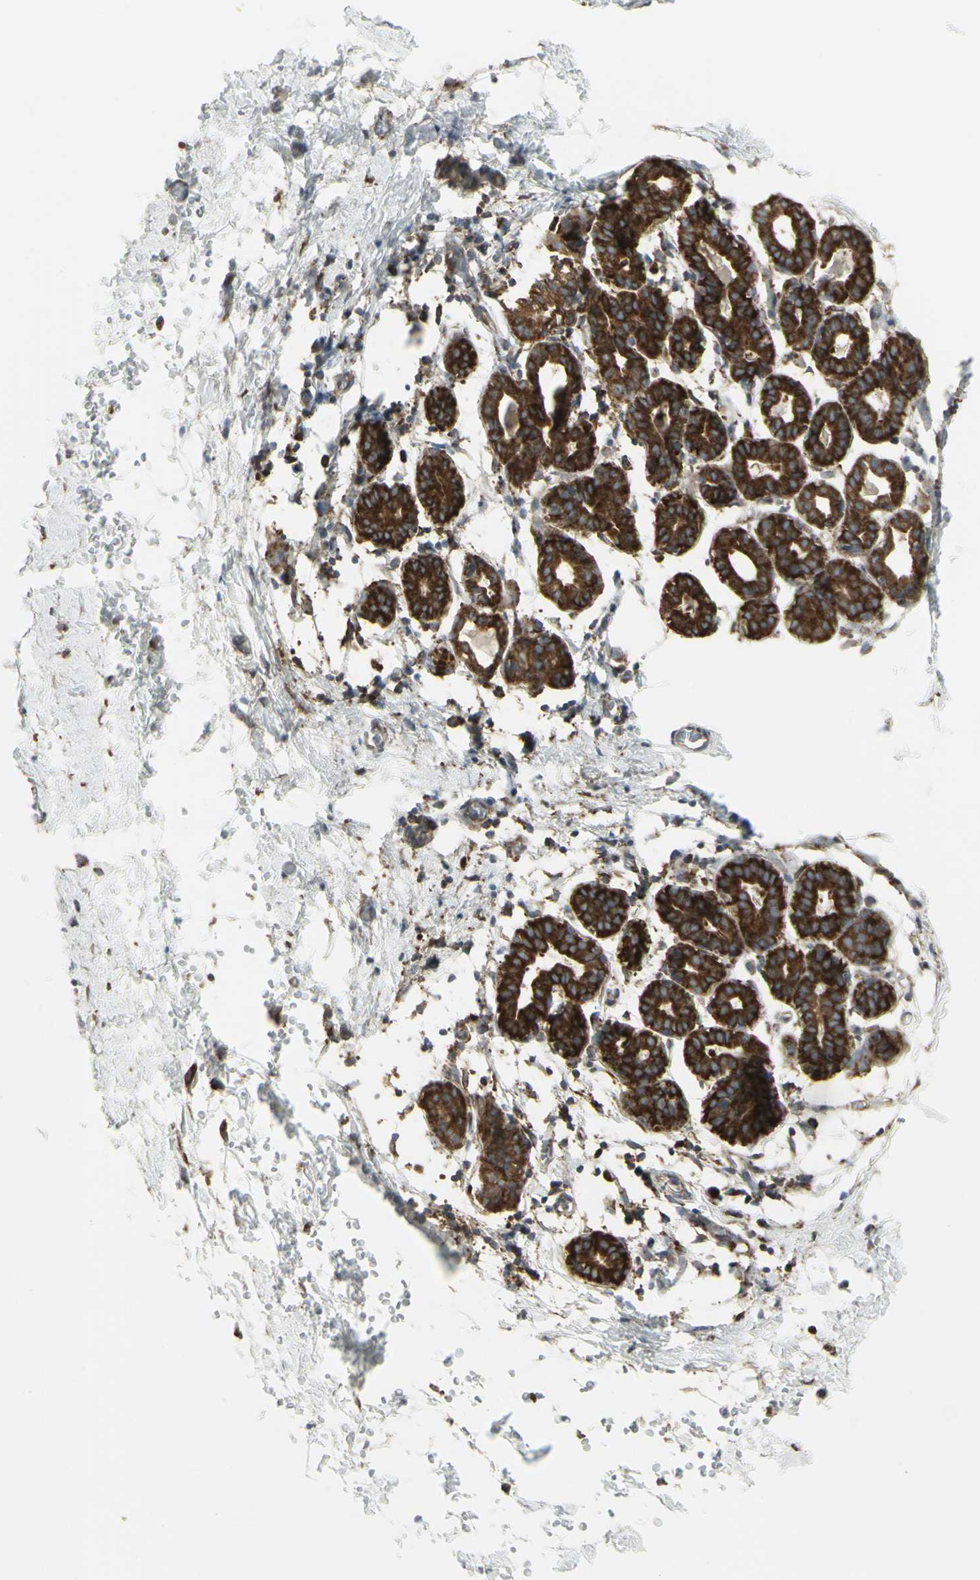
{"staining": {"intensity": "weak", "quantity": ">75%", "location": "cytoplasmic/membranous"}, "tissue": "breast", "cell_type": "Adipocytes", "image_type": "normal", "snomed": [{"axis": "morphology", "description": "Normal tissue, NOS"}, {"axis": "topography", "description": "Breast"}], "caption": "Immunohistochemical staining of unremarkable breast exhibits >75% levels of weak cytoplasmic/membranous protein staining in approximately >75% of adipocytes.", "gene": "FKBP3", "patient": {"sex": "female", "age": 27}}